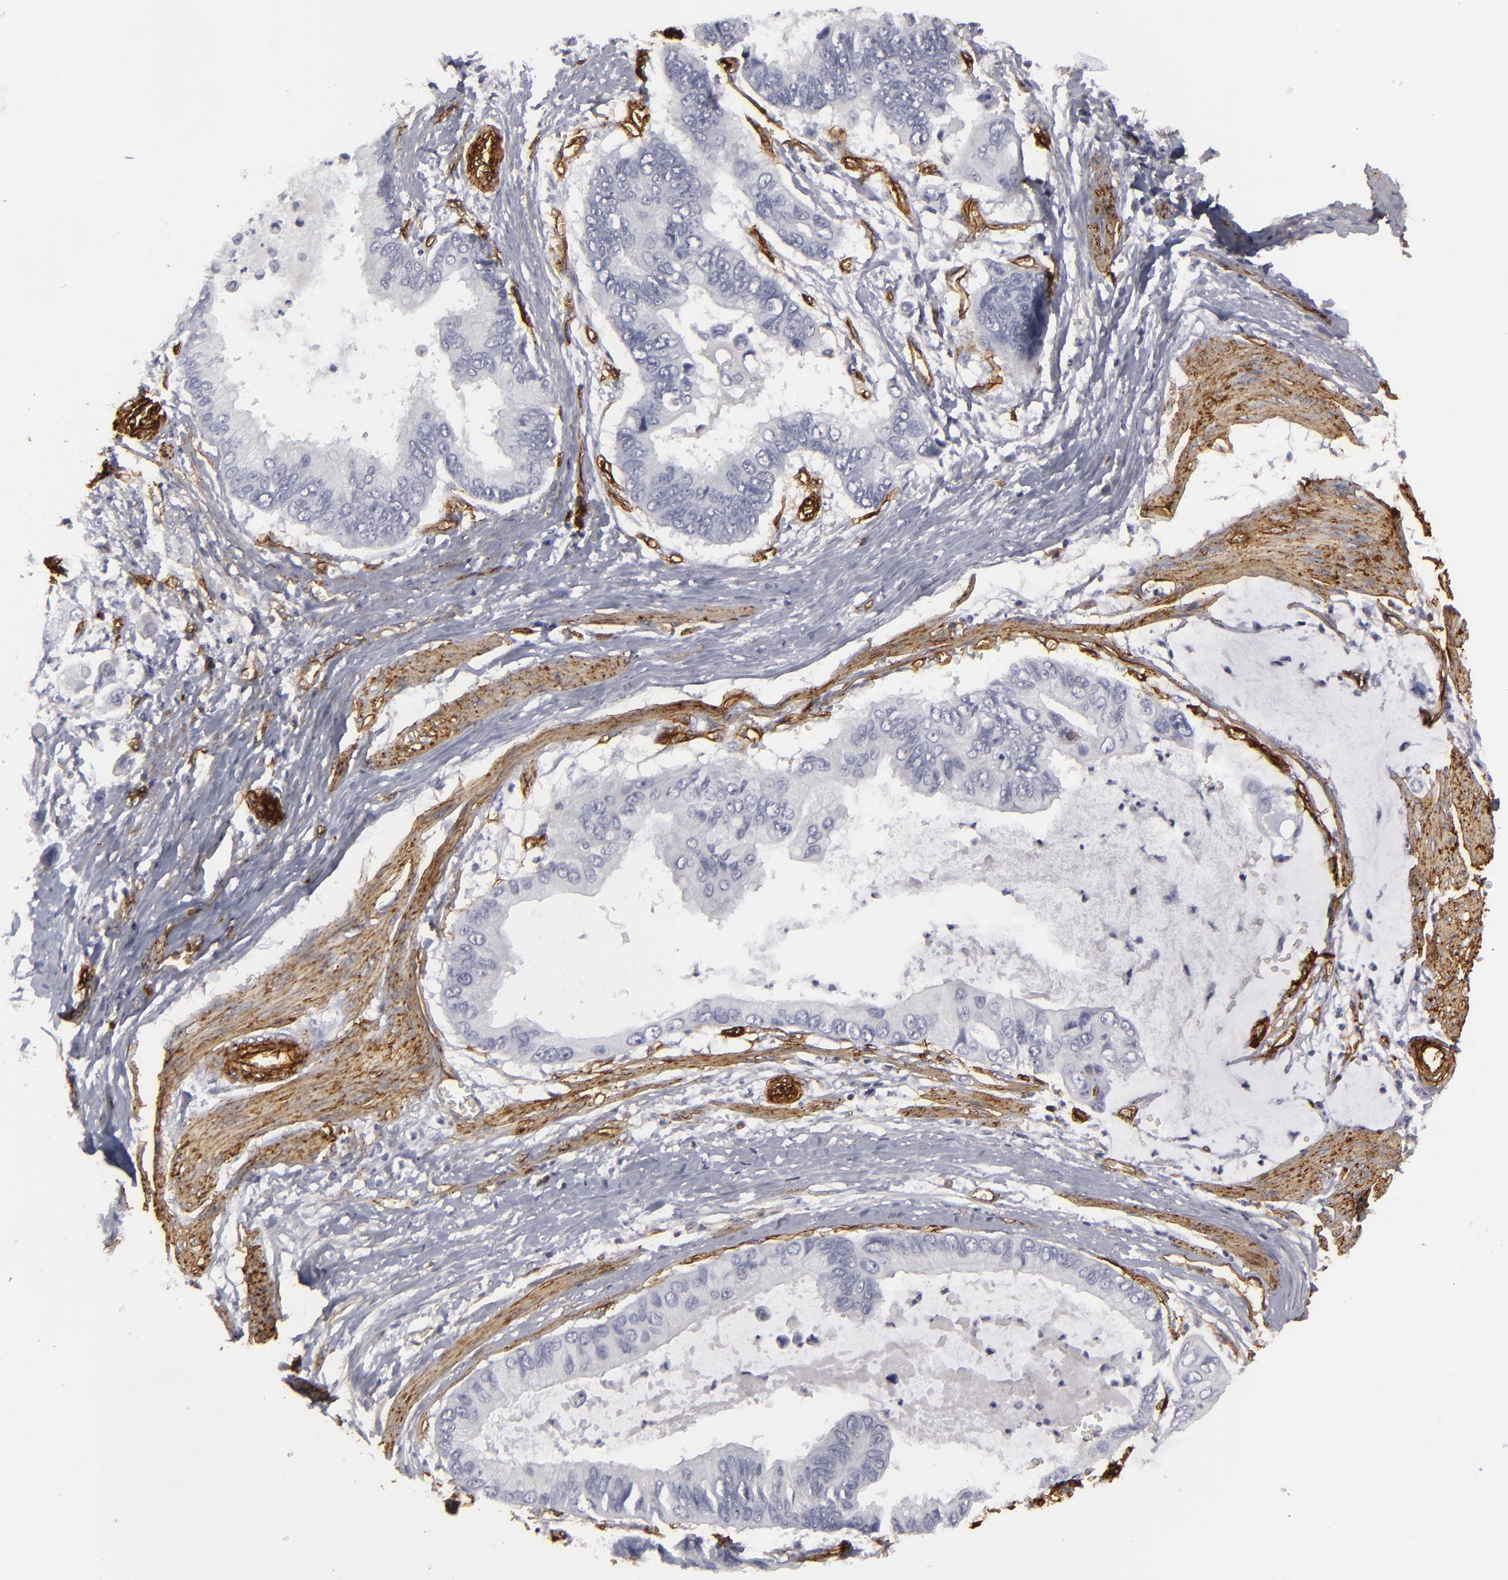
{"staining": {"intensity": "negative", "quantity": "none", "location": "none"}, "tissue": "stomach cancer", "cell_type": "Tumor cells", "image_type": "cancer", "snomed": [{"axis": "morphology", "description": "Adenocarcinoma, NOS"}, {"axis": "topography", "description": "Stomach, upper"}], "caption": "Stomach adenocarcinoma stained for a protein using IHC exhibits no positivity tumor cells.", "gene": "MCAM", "patient": {"sex": "male", "age": 80}}